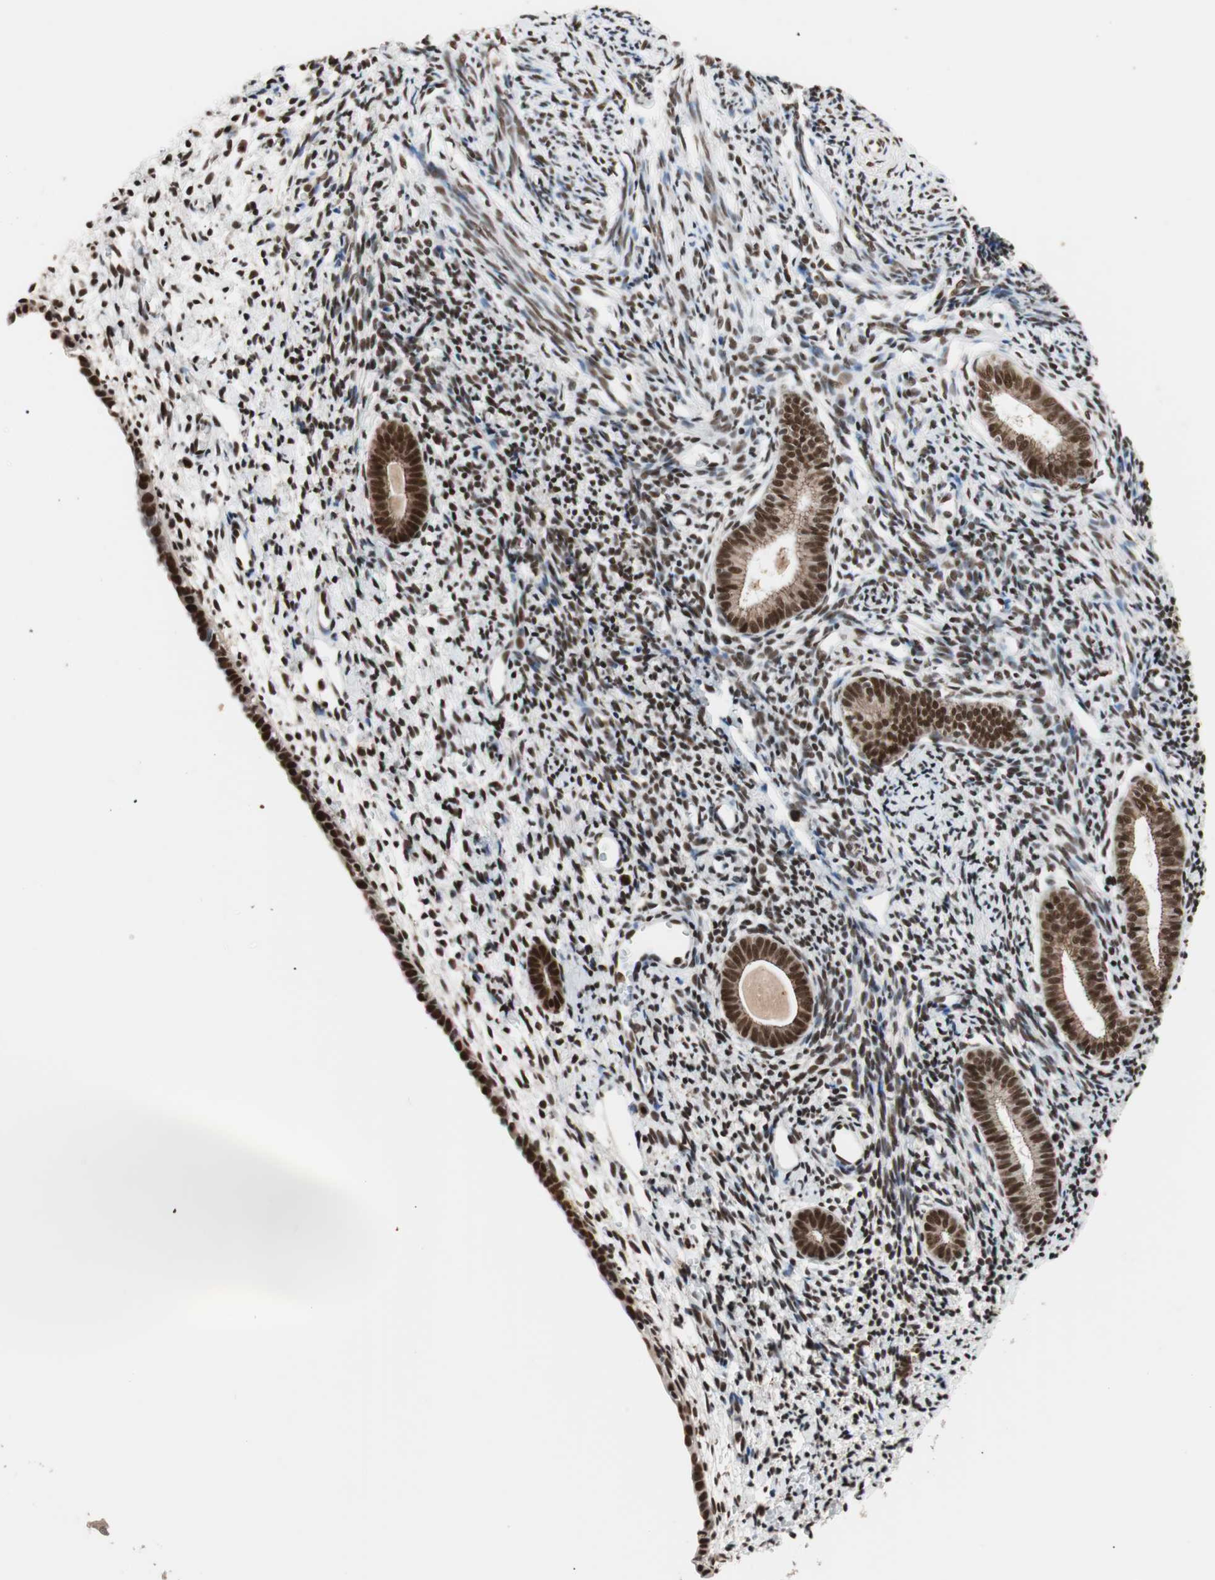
{"staining": {"intensity": "strong", "quantity": ">75%", "location": "nuclear"}, "tissue": "endometrium", "cell_type": "Cells in endometrial stroma", "image_type": "normal", "snomed": [{"axis": "morphology", "description": "Normal tissue, NOS"}, {"axis": "topography", "description": "Endometrium"}], "caption": "The micrograph shows immunohistochemical staining of normal endometrium. There is strong nuclear expression is identified in approximately >75% of cells in endometrial stroma.", "gene": "CHAMP1", "patient": {"sex": "female", "age": 71}}